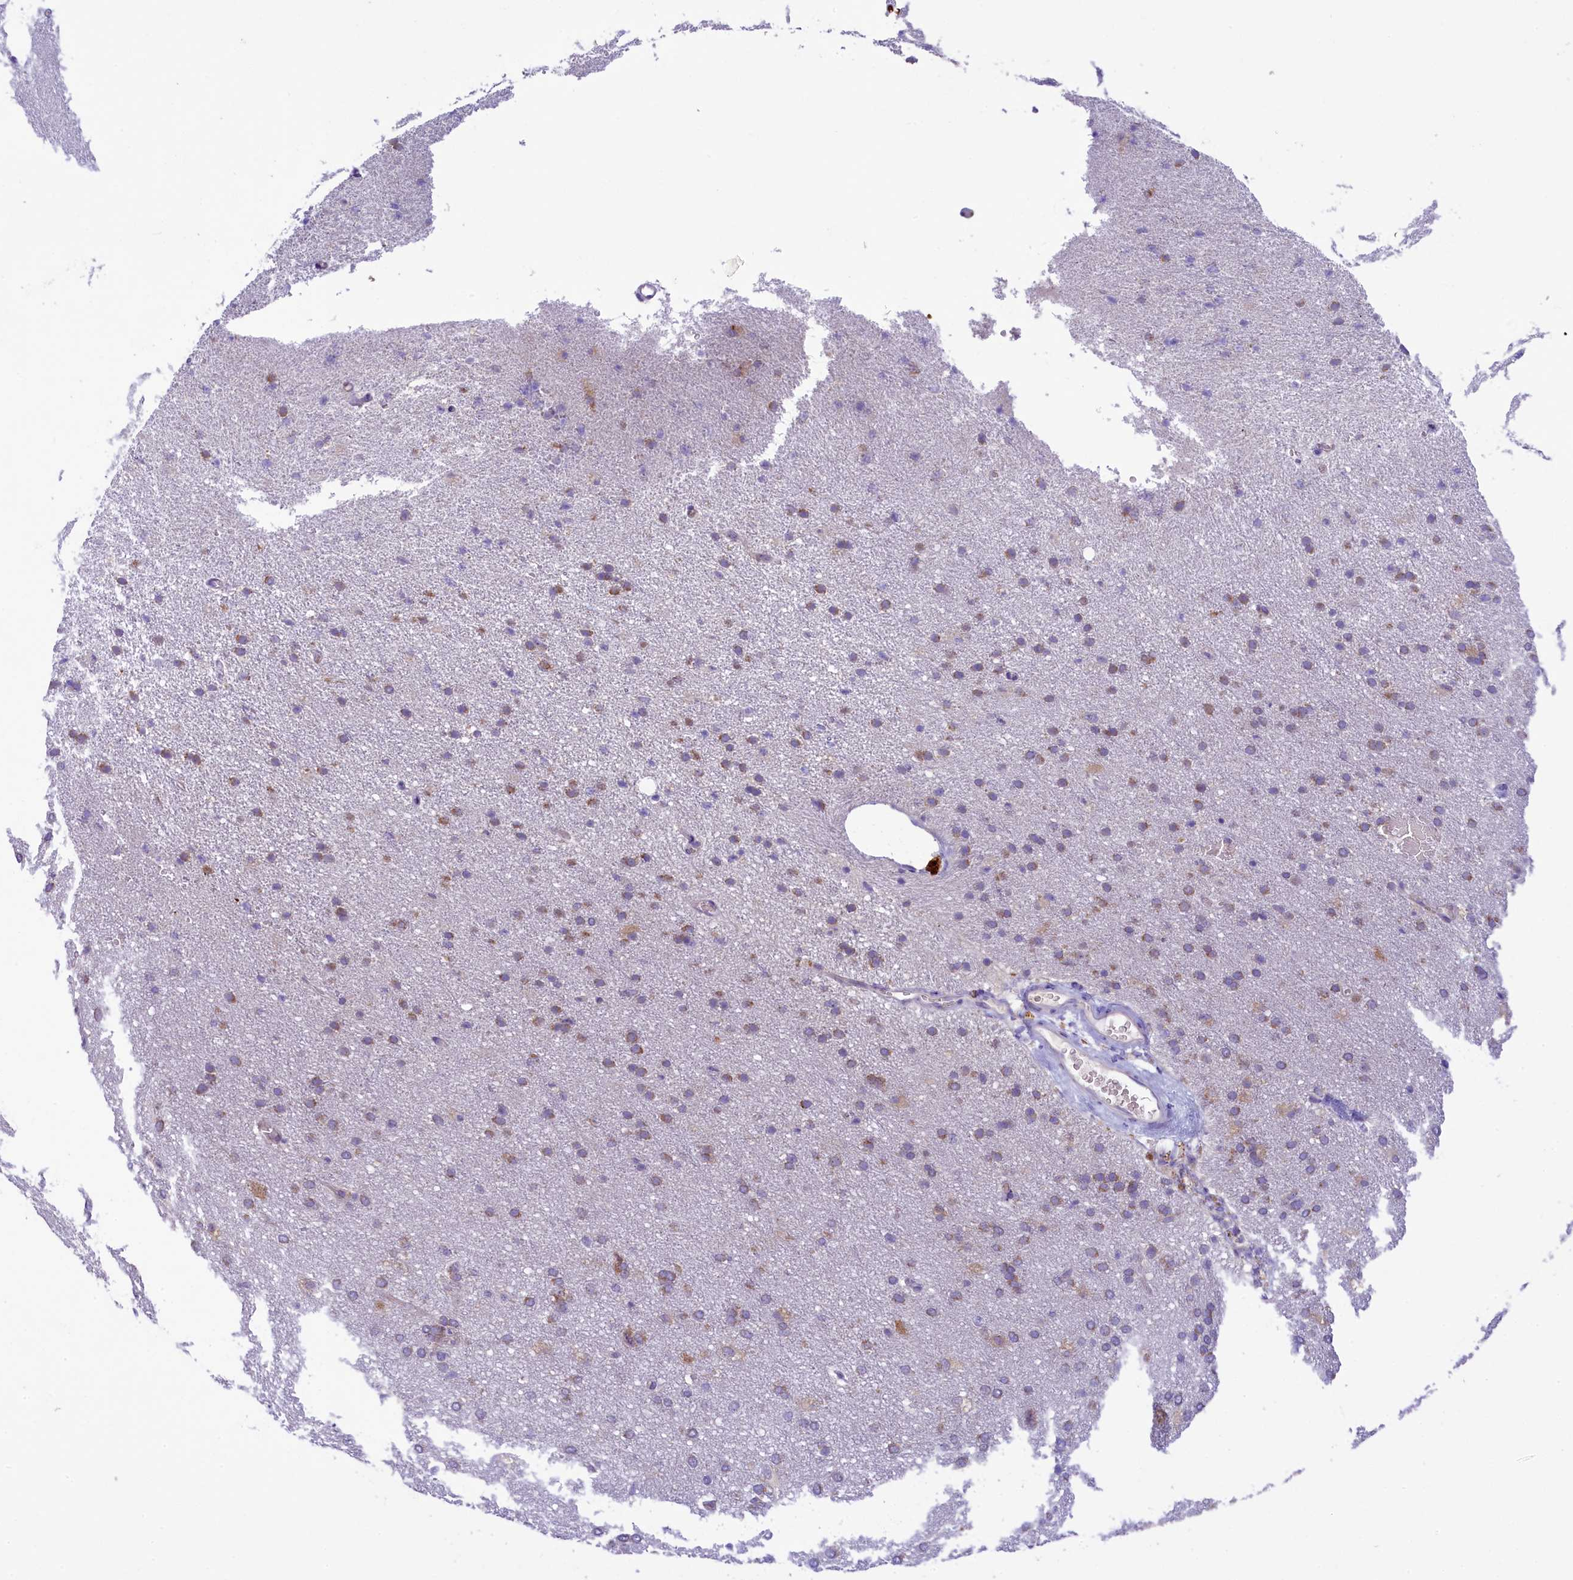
{"staining": {"intensity": "weak", "quantity": ">75%", "location": "cytoplasmic/membranous"}, "tissue": "cerebral cortex", "cell_type": "Endothelial cells", "image_type": "normal", "snomed": [{"axis": "morphology", "description": "Normal tissue, NOS"}, {"axis": "topography", "description": "Cerebral cortex"}], "caption": "Protein expression analysis of normal cerebral cortex demonstrates weak cytoplasmic/membranous positivity in about >75% of endothelial cells.", "gene": "LARP4", "patient": {"sex": "male", "age": 62}}